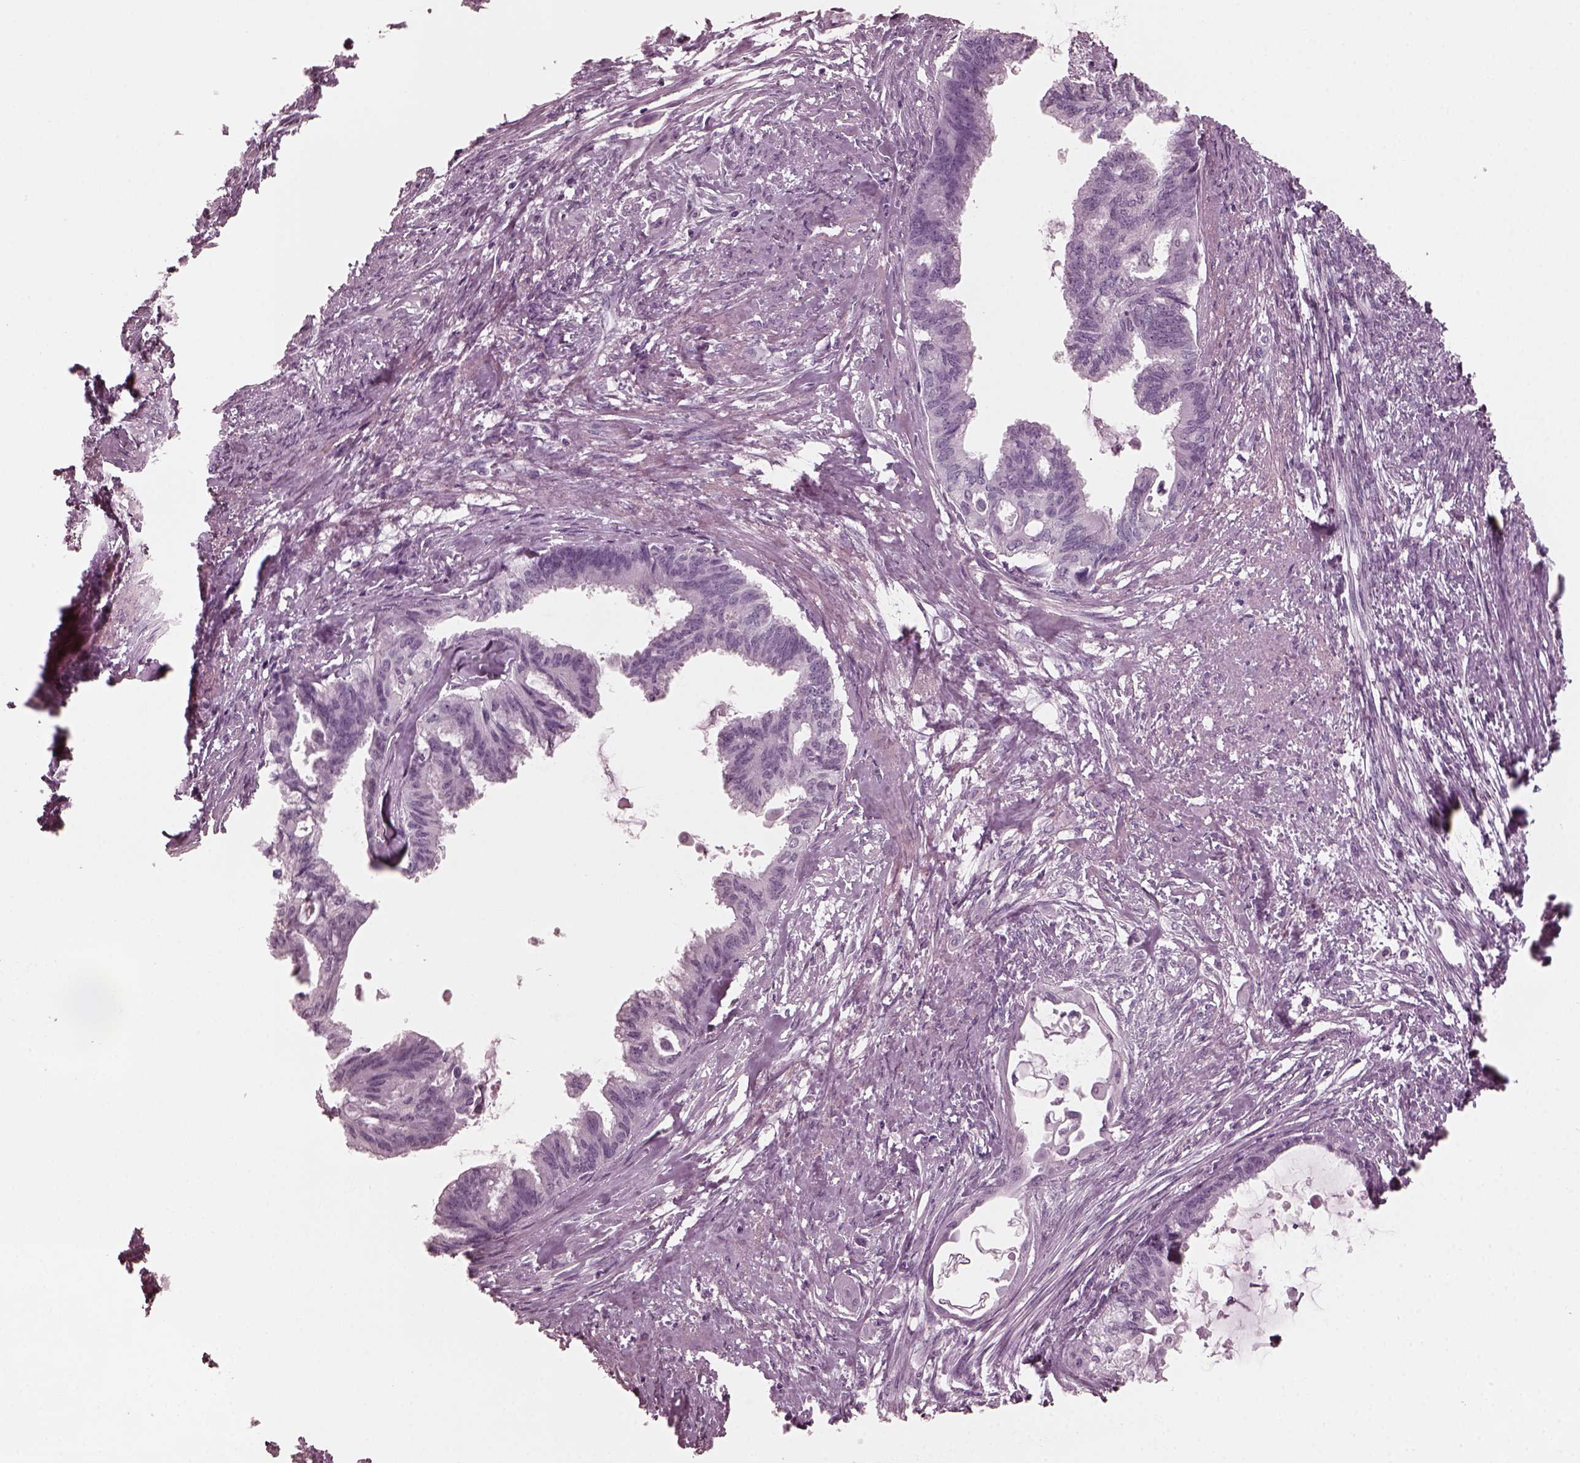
{"staining": {"intensity": "negative", "quantity": "none", "location": "none"}, "tissue": "endometrial cancer", "cell_type": "Tumor cells", "image_type": "cancer", "snomed": [{"axis": "morphology", "description": "Adenocarcinoma, NOS"}, {"axis": "topography", "description": "Endometrium"}], "caption": "The immunohistochemistry micrograph has no significant positivity in tumor cells of adenocarcinoma (endometrial) tissue. (DAB (3,3'-diaminobenzidine) immunohistochemistry visualized using brightfield microscopy, high magnification).", "gene": "GRM6", "patient": {"sex": "female", "age": 86}}